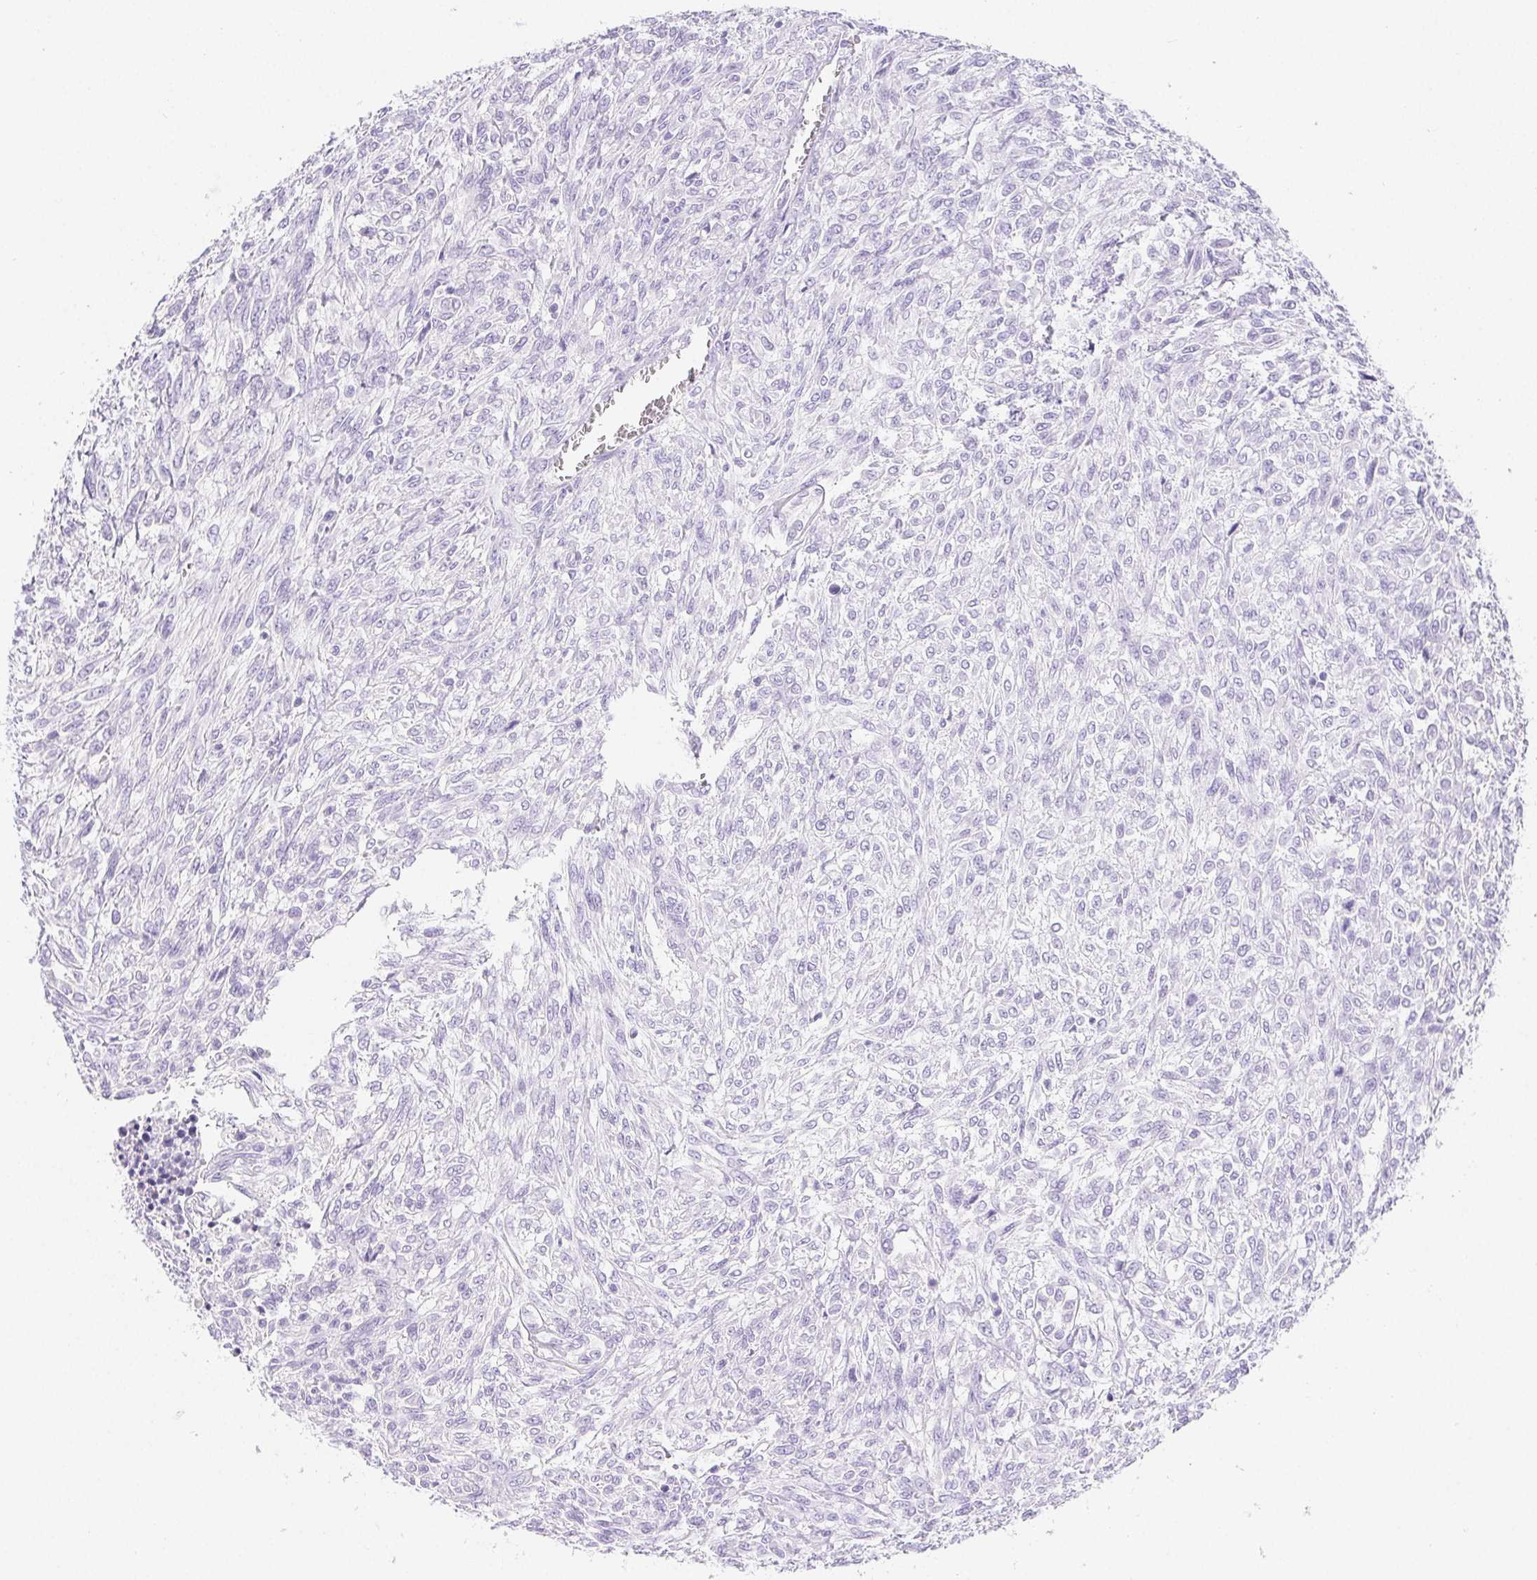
{"staining": {"intensity": "negative", "quantity": "none", "location": "none"}, "tissue": "renal cancer", "cell_type": "Tumor cells", "image_type": "cancer", "snomed": [{"axis": "morphology", "description": "Adenocarcinoma, NOS"}, {"axis": "topography", "description": "Kidney"}], "caption": "A high-resolution histopathology image shows IHC staining of renal cancer (adenocarcinoma), which displays no significant expression in tumor cells.", "gene": "PNLIP", "patient": {"sex": "male", "age": 58}}